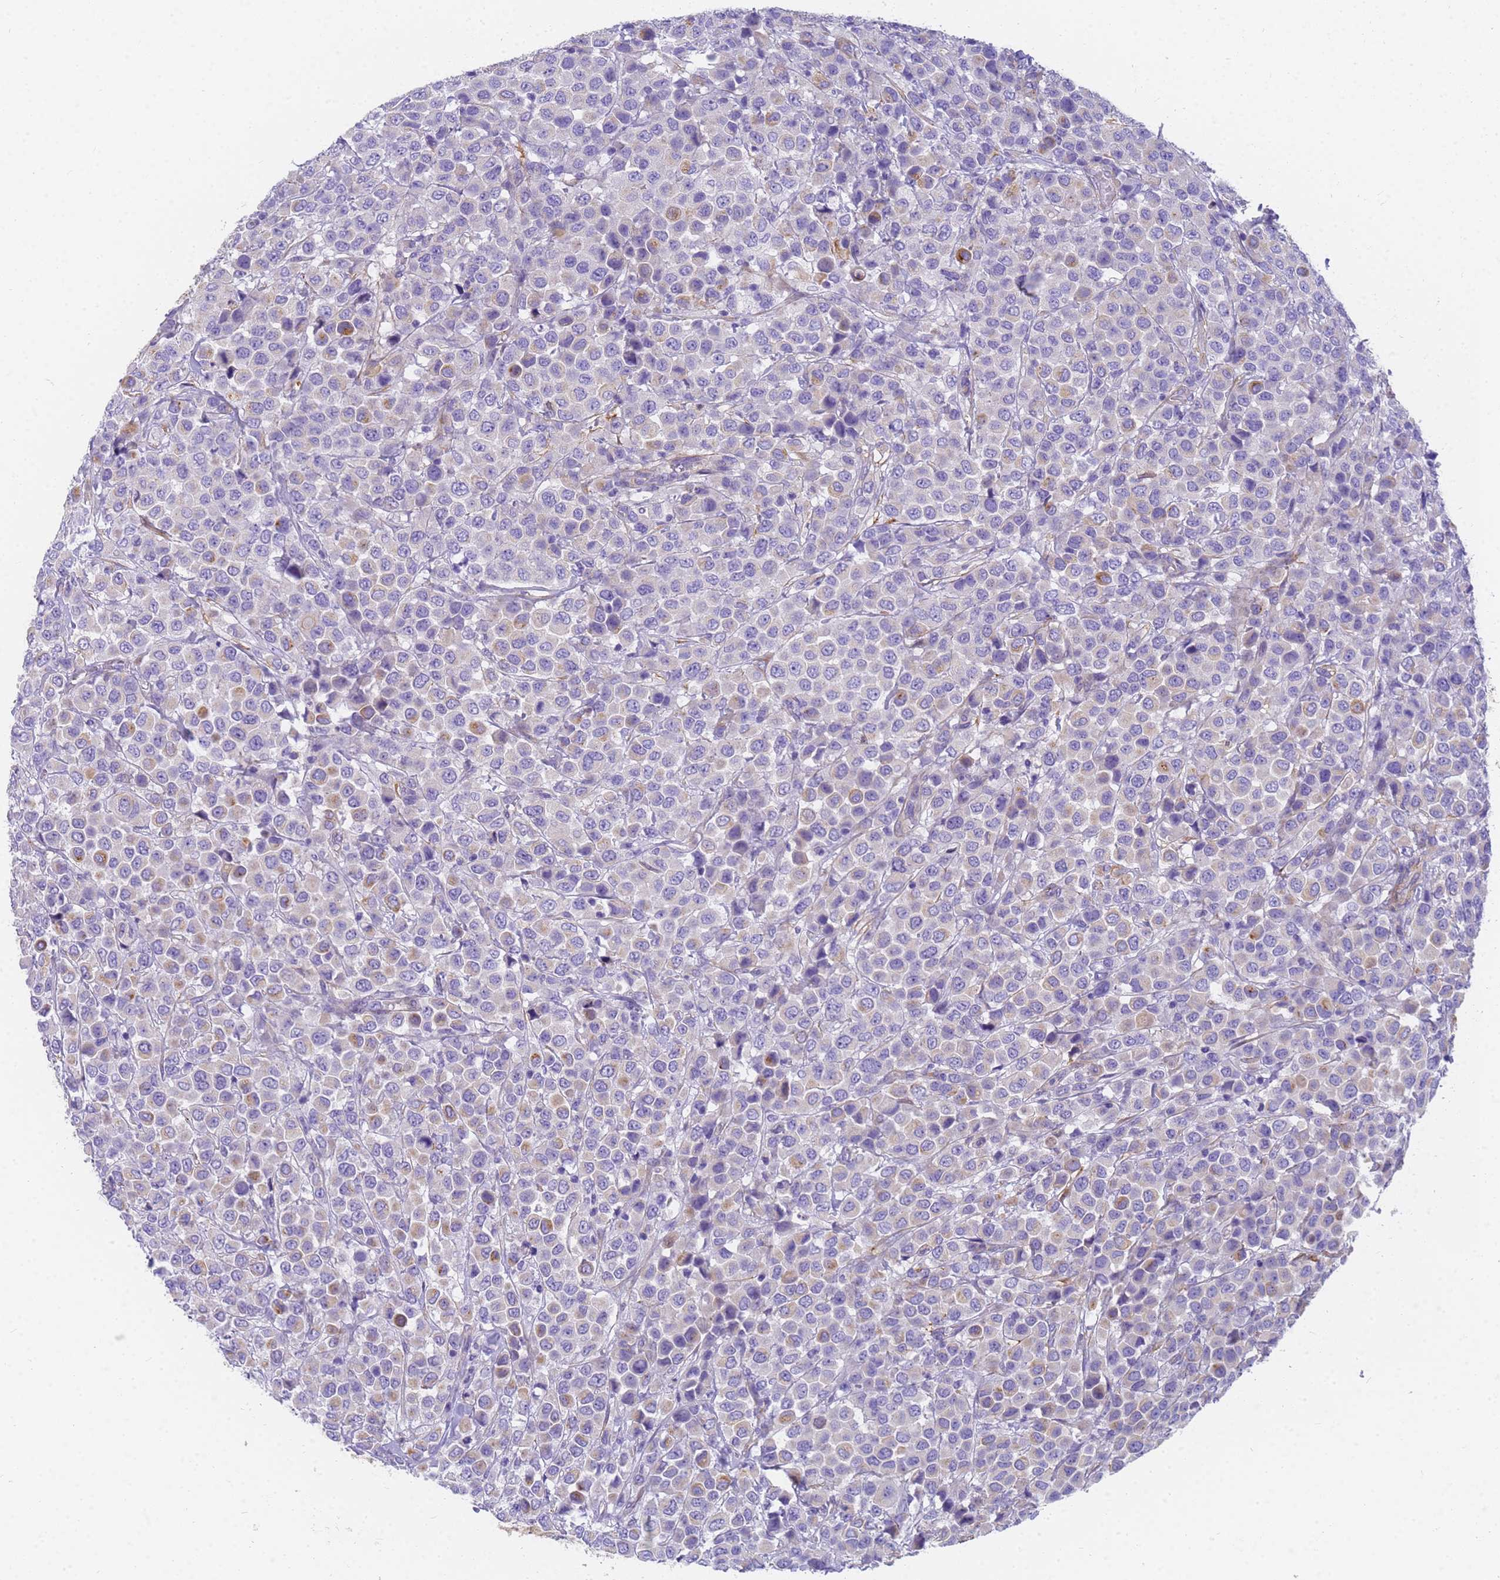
{"staining": {"intensity": "negative", "quantity": "none", "location": "none"}, "tissue": "breast cancer", "cell_type": "Tumor cells", "image_type": "cancer", "snomed": [{"axis": "morphology", "description": "Duct carcinoma"}, {"axis": "topography", "description": "Breast"}], "caption": "There is no significant expression in tumor cells of breast cancer.", "gene": "MVB12A", "patient": {"sex": "female", "age": 61}}